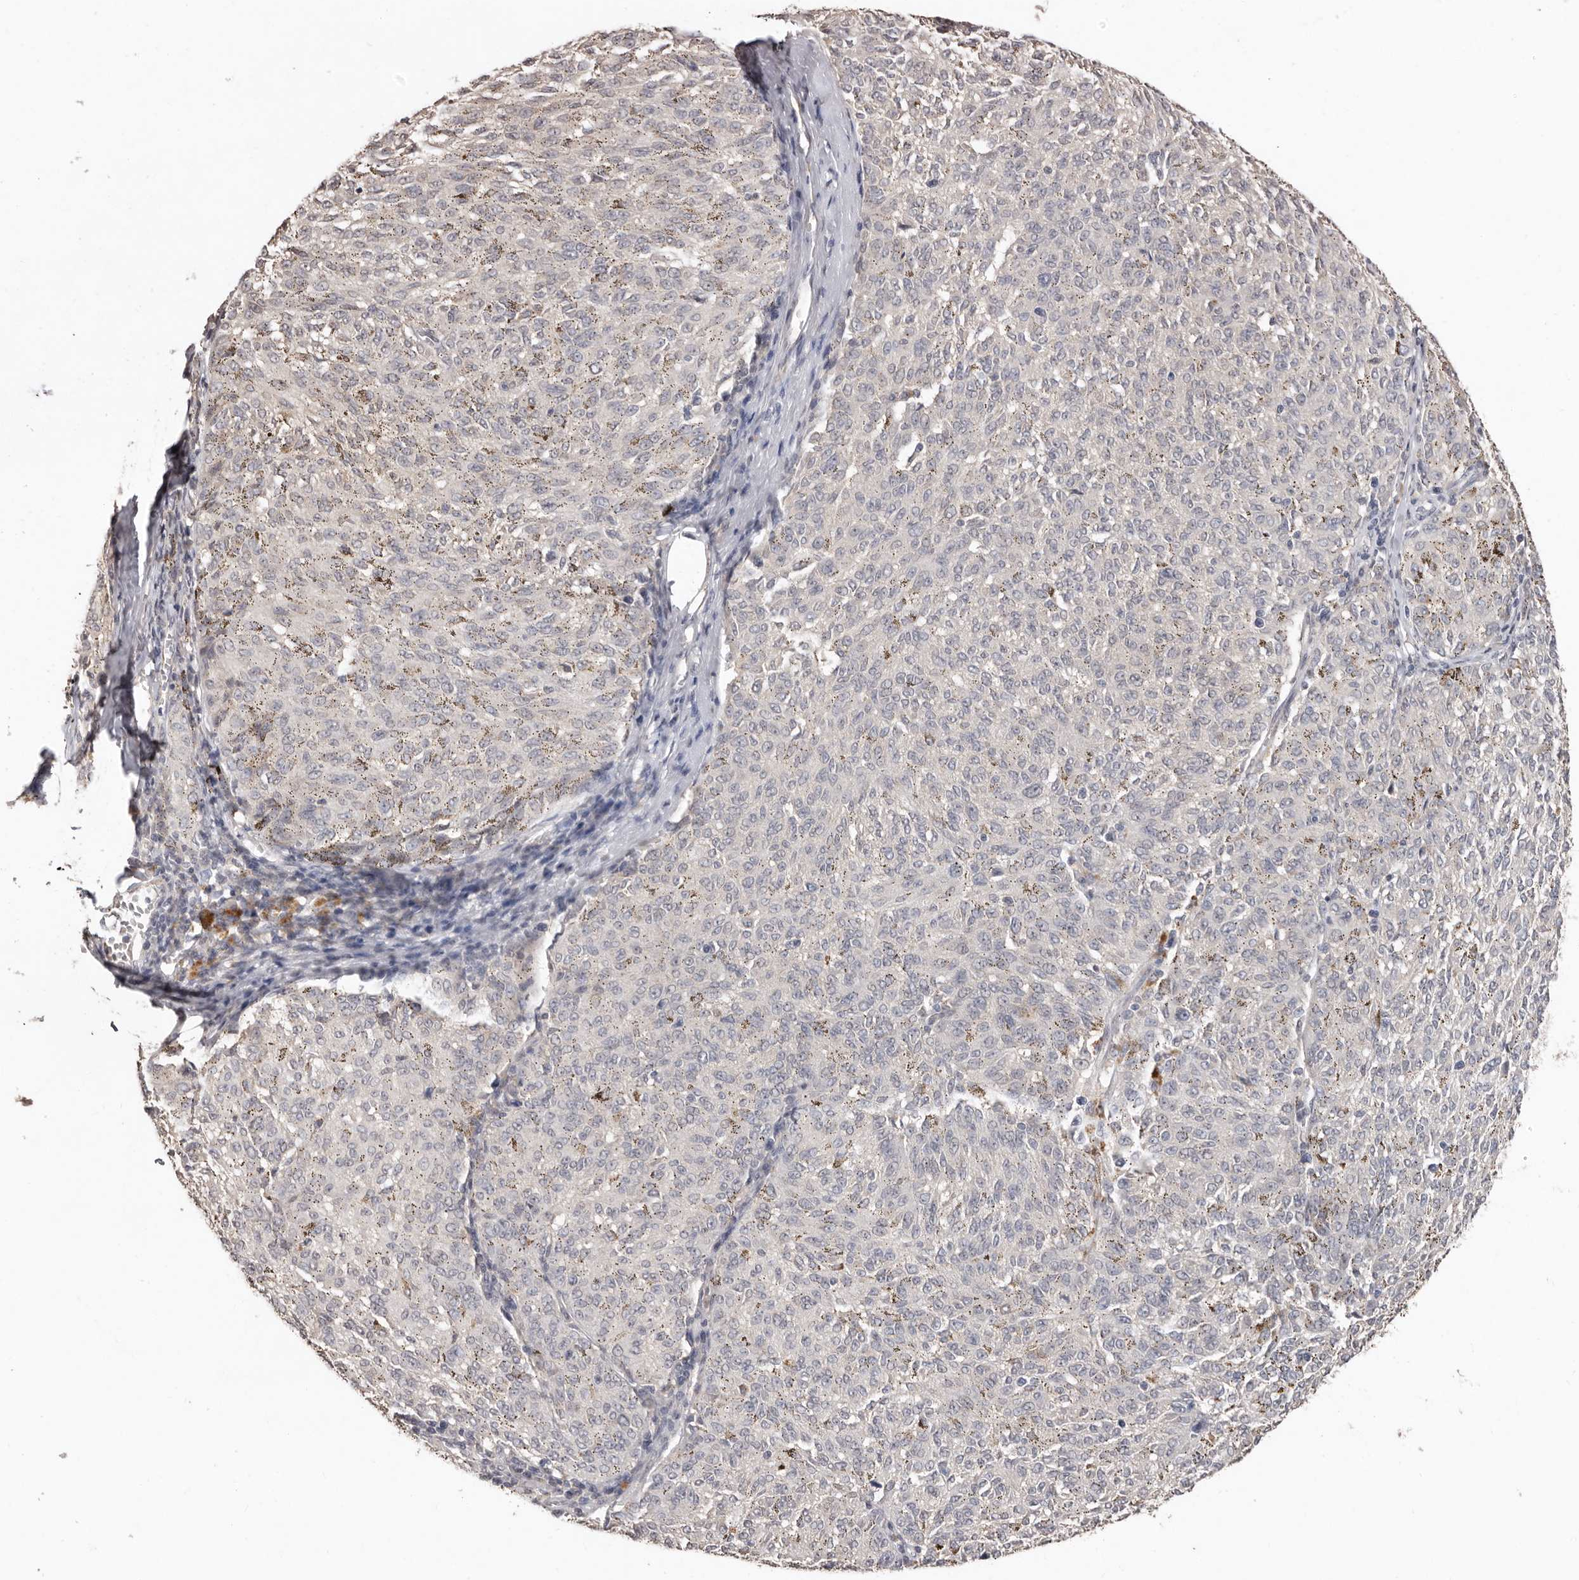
{"staining": {"intensity": "negative", "quantity": "none", "location": "none"}, "tissue": "melanoma", "cell_type": "Tumor cells", "image_type": "cancer", "snomed": [{"axis": "morphology", "description": "Malignant melanoma, NOS"}, {"axis": "topography", "description": "Skin"}], "caption": "A high-resolution image shows immunohistochemistry staining of malignant melanoma, which demonstrates no significant expression in tumor cells.", "gene": "SULT1E1", "patient": {"sex": "female", "age": 72}}